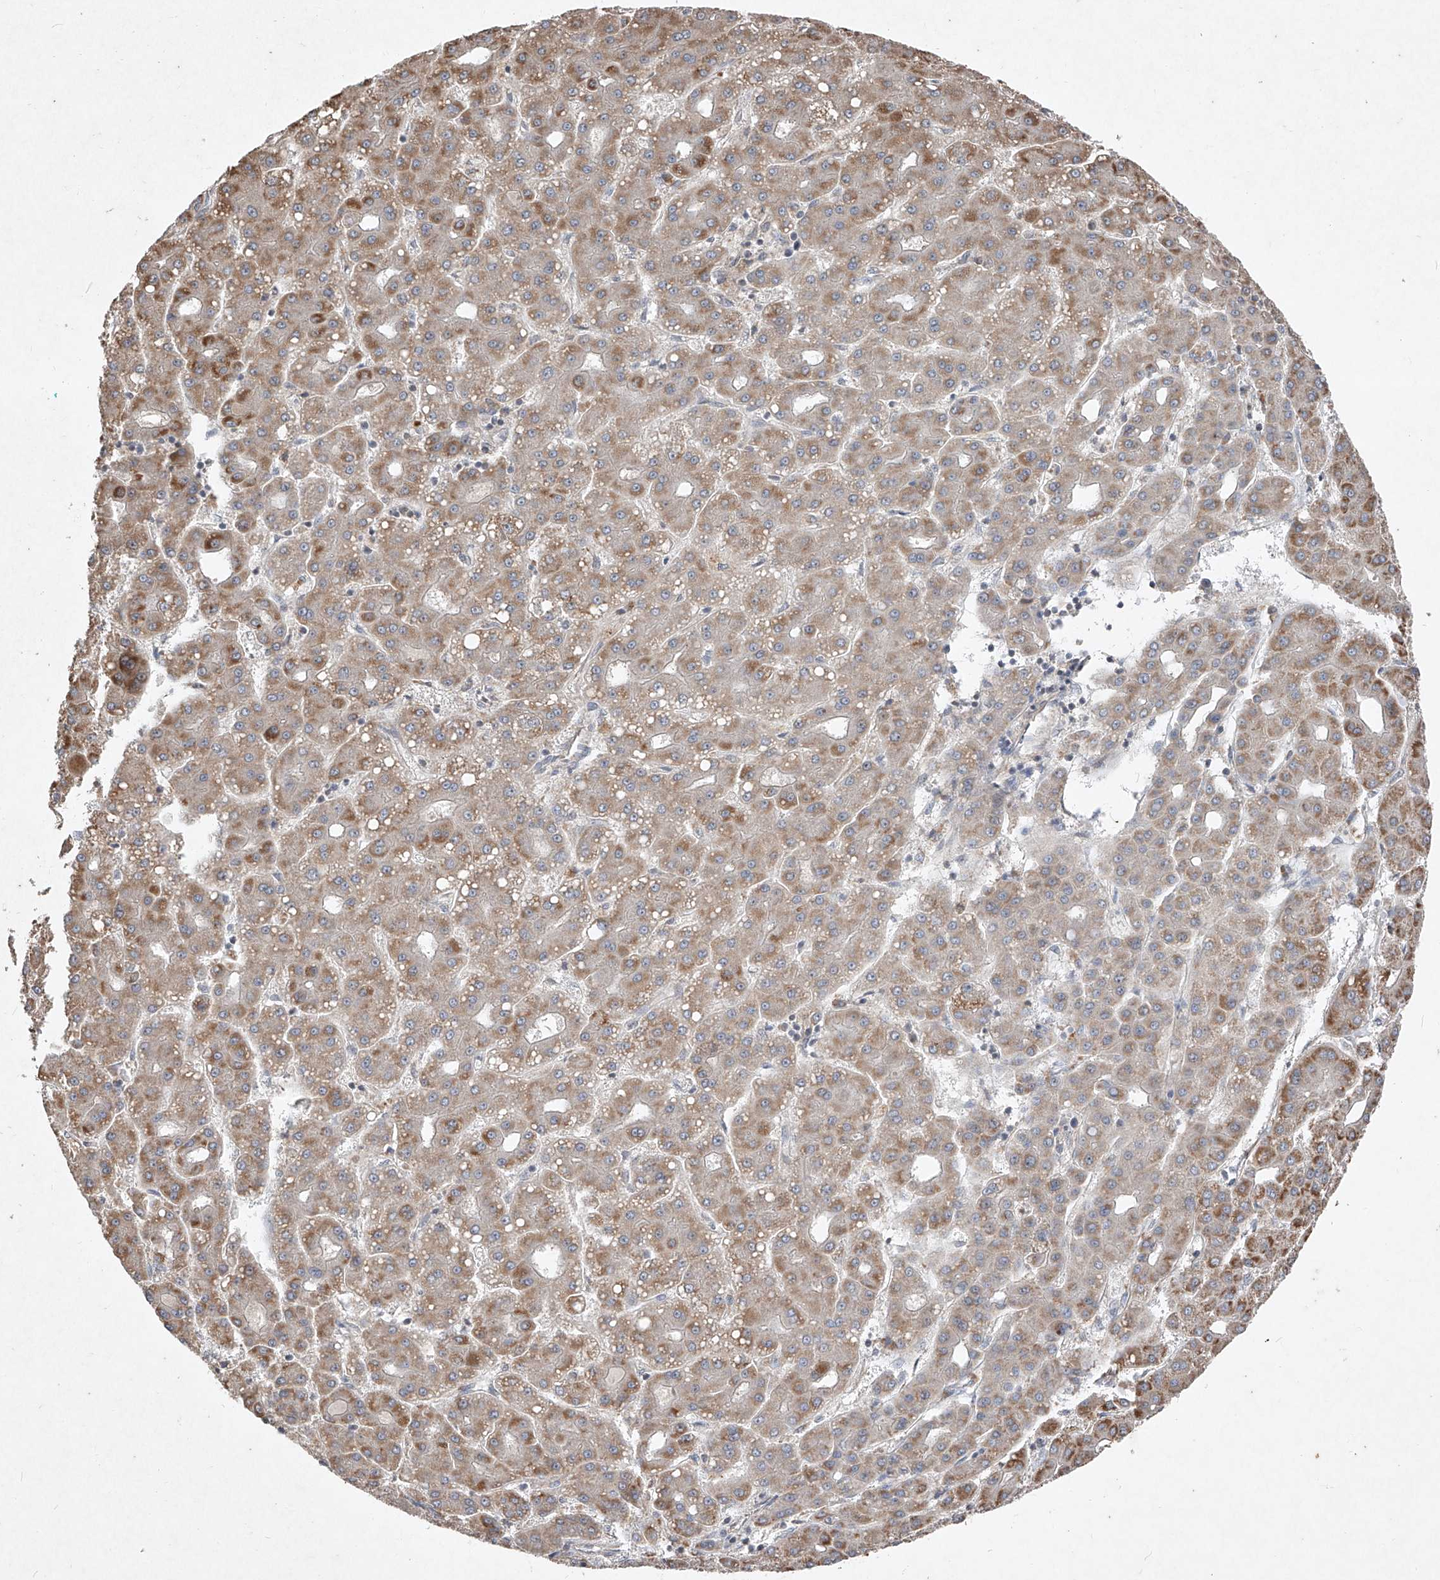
{"staining": {"intensity": "moderate", "quantity": "25%-75%", "location": "cytoplasmic/membranous"}, "tissue": "liver cancer", "cell_type": "Tumor cells", "image_type": "cancer", "snomed": [{"axis": "morphology", "description": "Carcinoma, Hepatocellular, NOS"}, {"axis": "topography", "description": "Liver"}], "caption": "There is medium levels of moderate cytoplasmic/membranous positivity in tumor cells of hepatocellular carcinoma (liver), as demonstrated by immunohistochemical staining (brown color).", "gene": "ABCD3", "patient": {"sex": "male", "age": 65}}